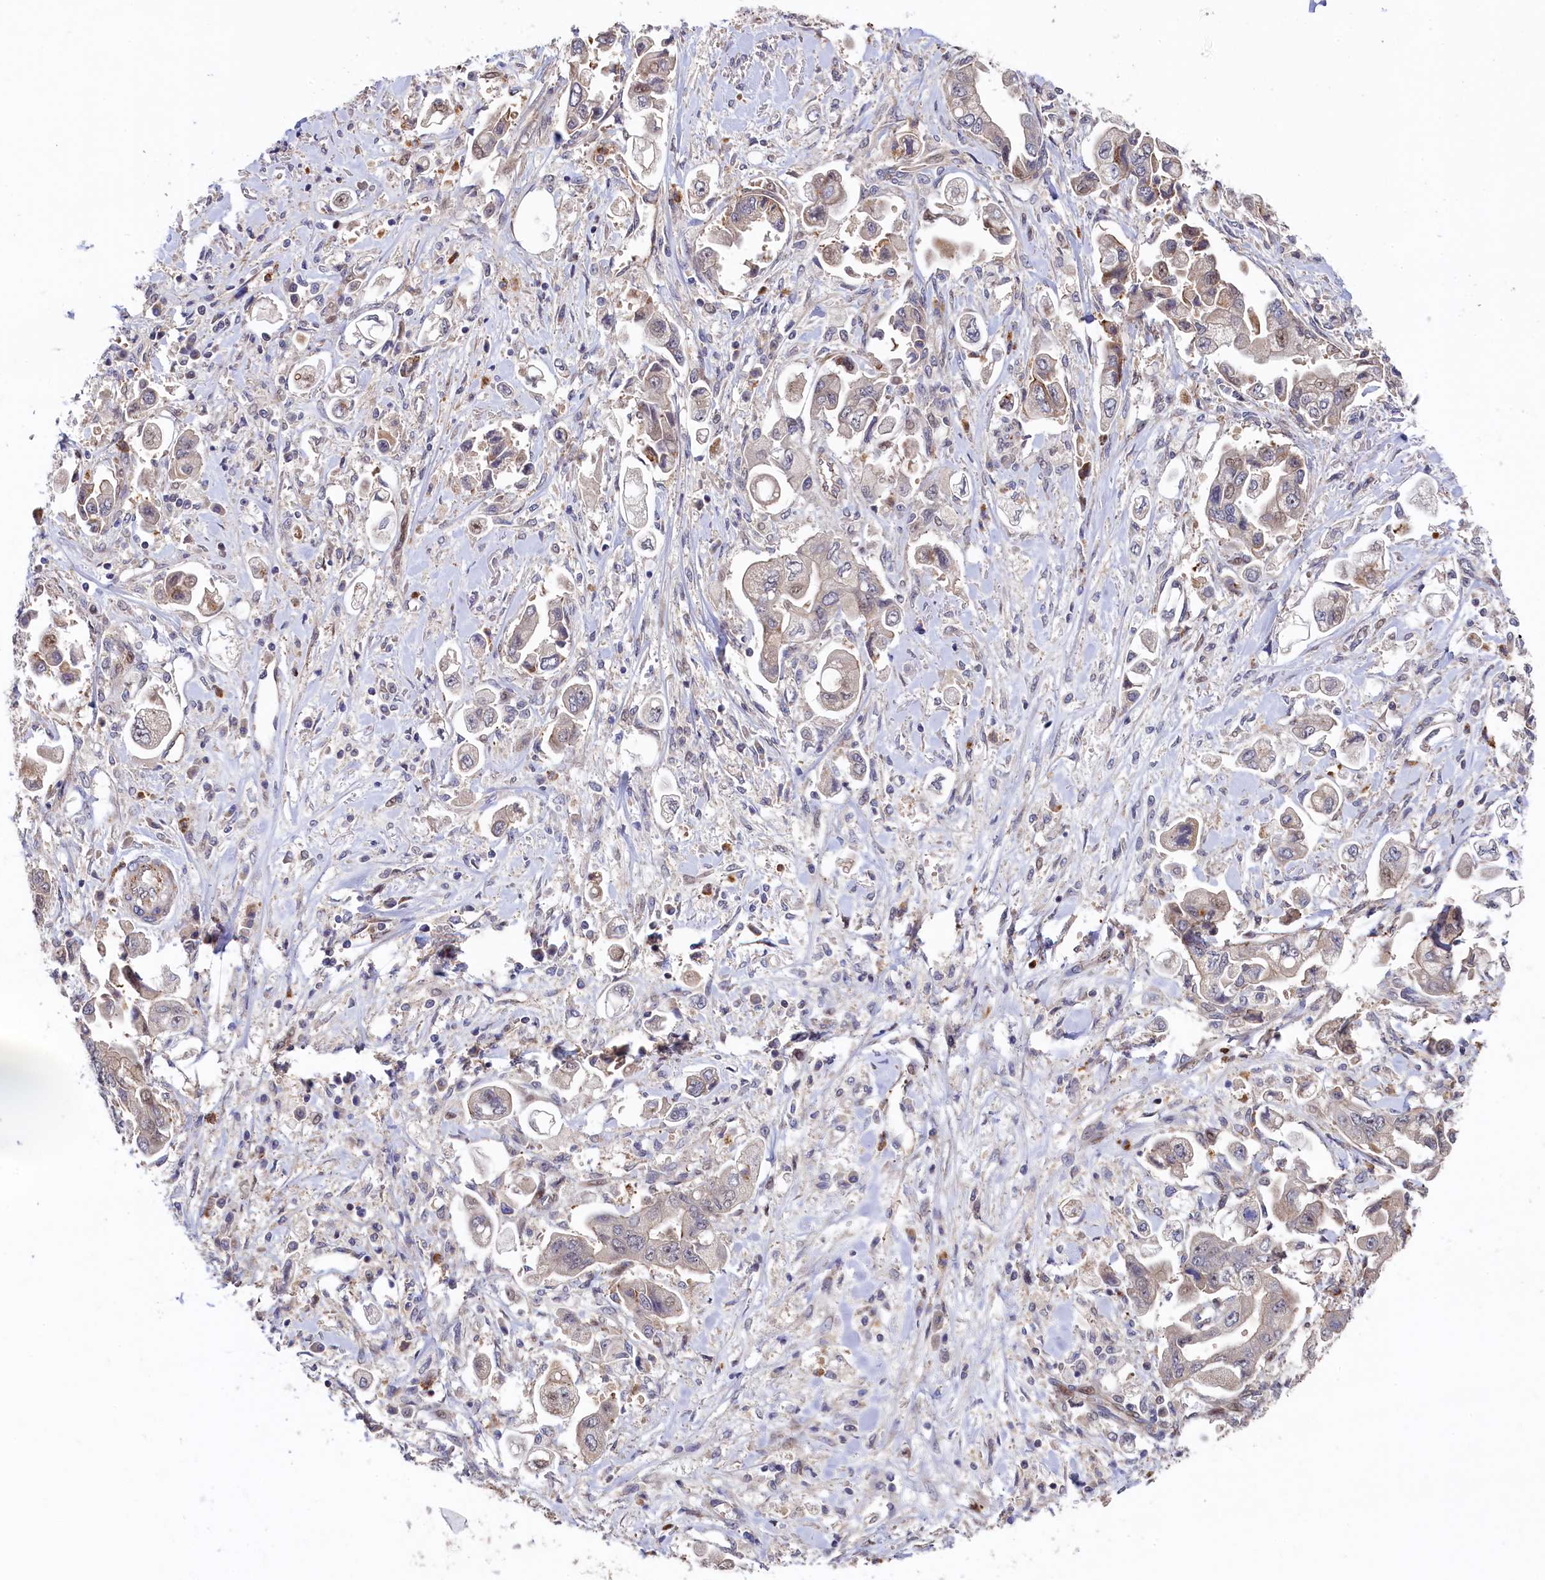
{"staining": {"intensity": "weak", "quantity": "<25%", "location": "cytoplasmic/membranous,nuclear"}, "tissue": "stomach cancer", "cell_type": "Tumor cells", "image_type": "cancer", "snomed": [{"axis": "morphology", "description": "Adenocarcinoma, NOS"}, {"axis": "topography", "description": "Stomach"}], "caption": "The image demonstrates no staining of tumor cells in stomach cancer.", "gene": "PIK3C3", "patient": {"sex": "male", "age": 62}}